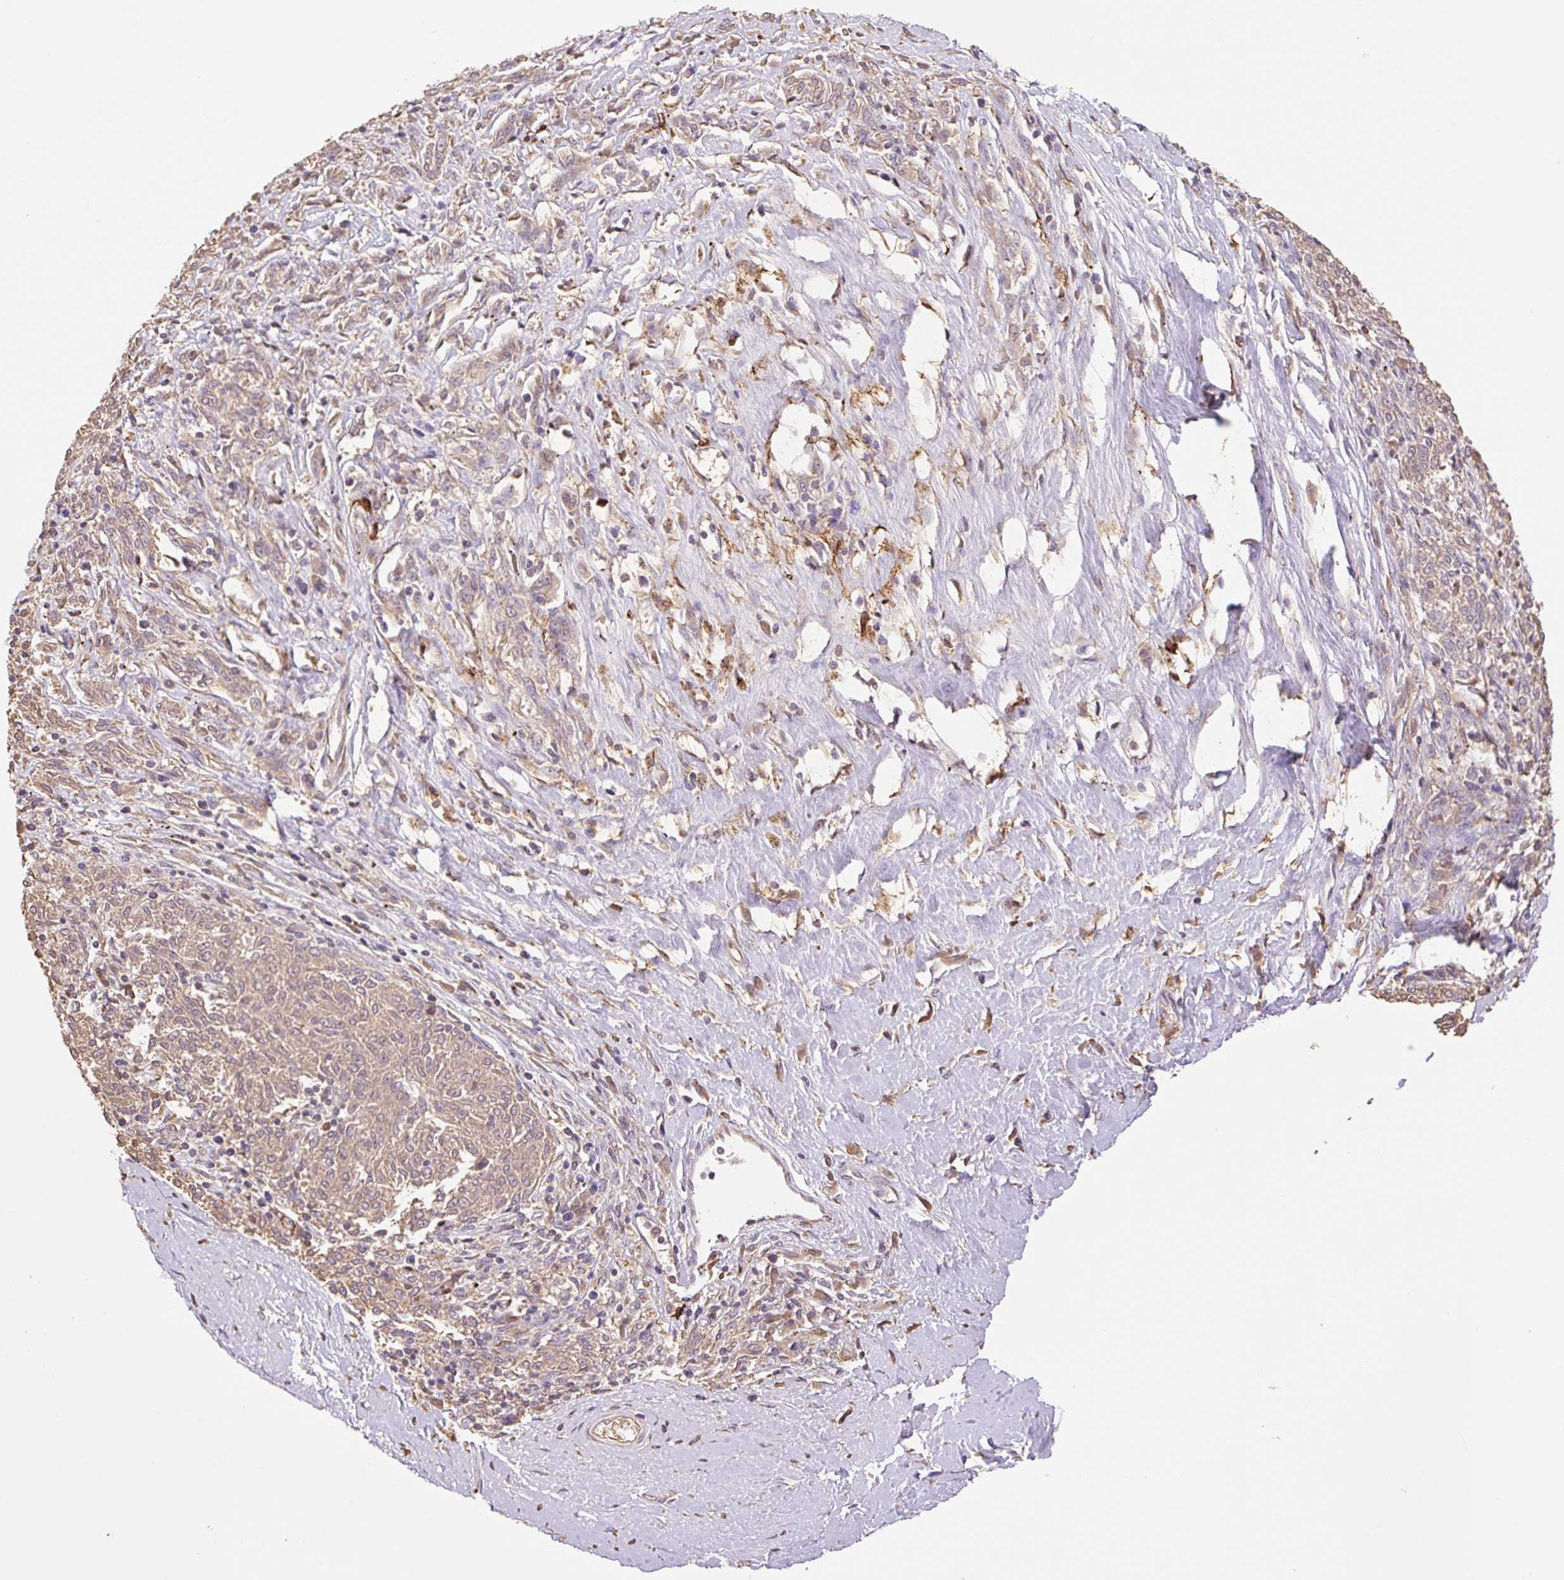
{"staining": {"intensity": "weak", "quantity": "25%-75%", "location": "cytoplasmic/membranous"}, "tissue": "melanoma", "cell_type": "Tumor cells", "image_type": "cancer", "snomed": [{"axis": "morphology", "description": "Malignant melanoma, NOS"}, {"axis": "topography", "description": "Skin"}], "caption": "This image shows melanoma stained with IHC to label a protein in brown. The cytoplasmic/membranous of tumor cells show weak positivity for the protein. Nuclei are counter-stained blue.", "gene": "DESI1", "patient": {"sex": "female", "age": 72}}